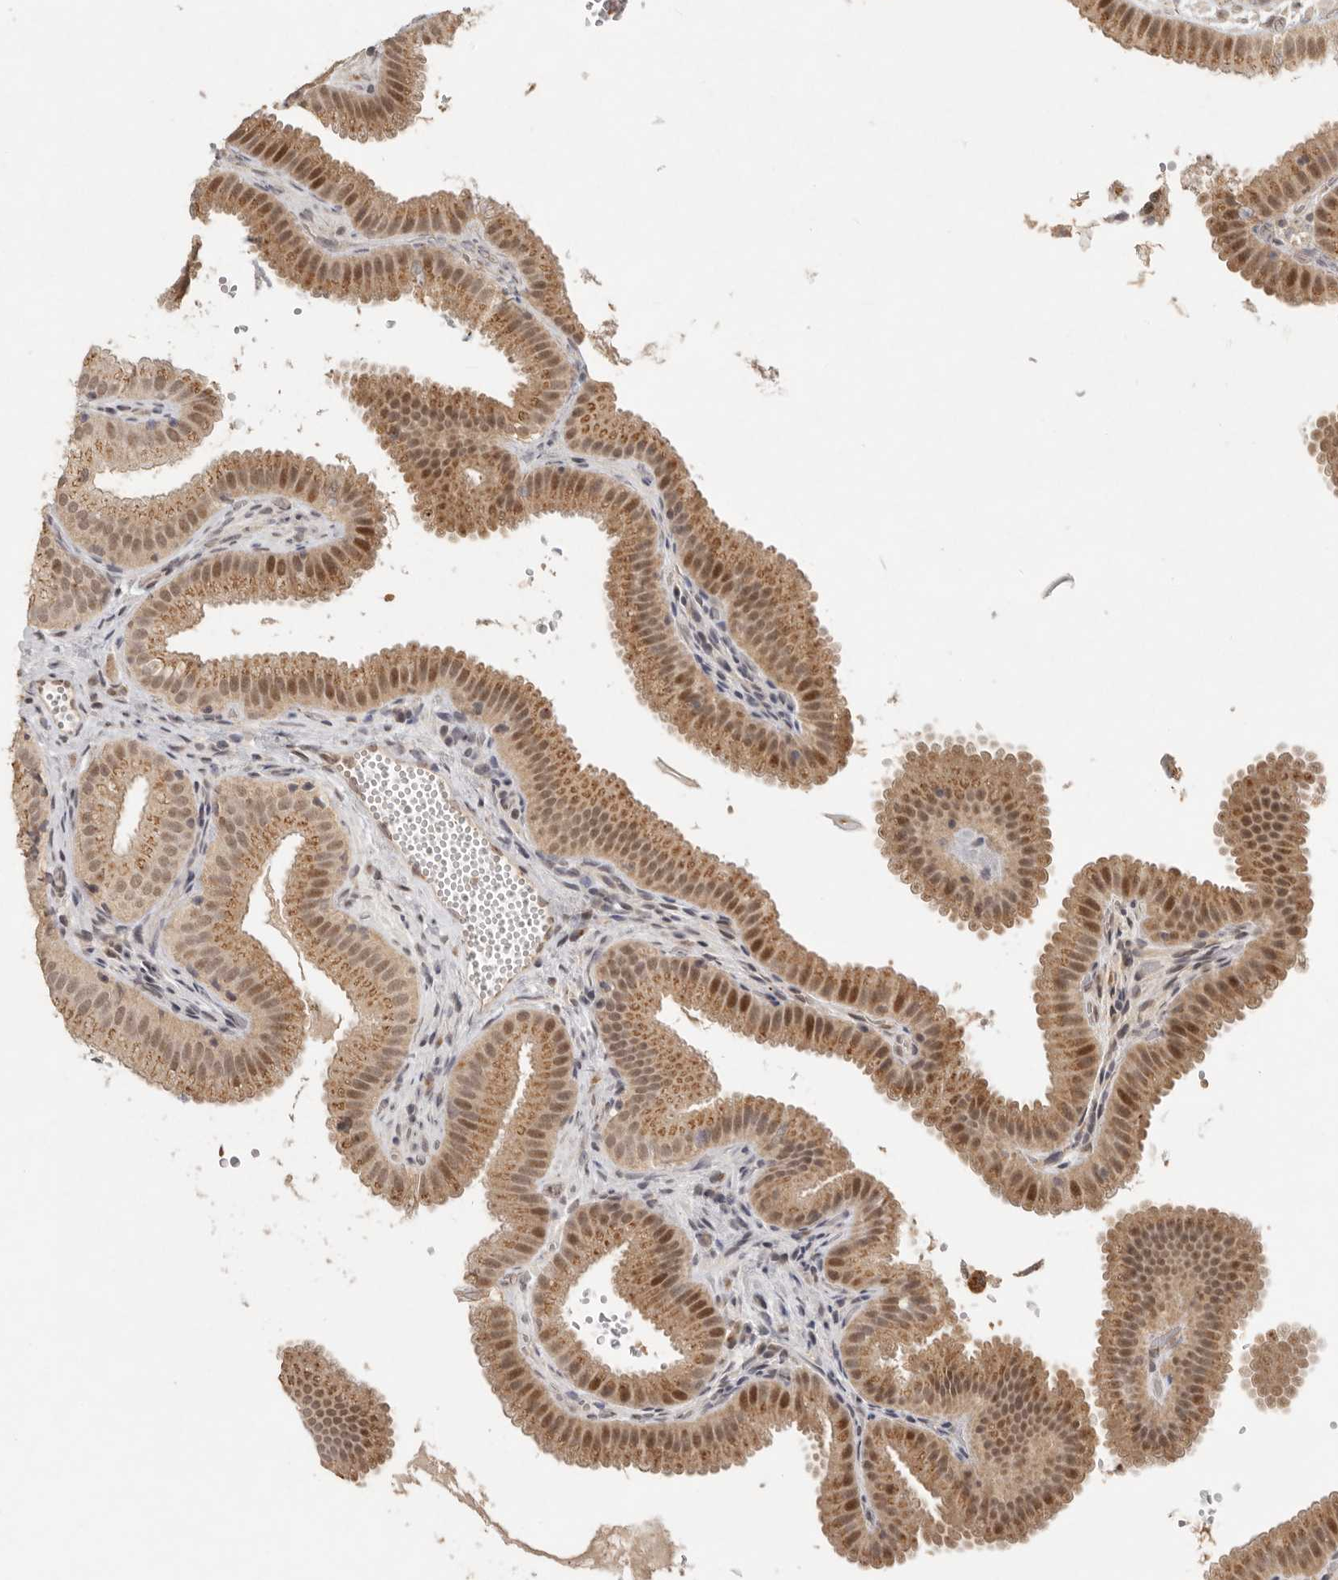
{"staining": {"intensity": "moderate", "quantity": ">75%", "location": "cytoplasmic/membranous,nuclear"}, "tissue": "gallbladder", "cell_type": "Glandular cells", "image_type": "normal", "snomed": [{"axis": "morphology", "description": "Normal tissue, NOS"}, {"axis": "topography", "description": "Gallbladder"}], "caption": "Immunohistochemistry (IHC) (DAB) staining of unremarkable gallbladder demonstrates moderate cytoplasmic/membranous,nuclear protein staining in approximately >75% of glandular cells. (Brightfield microscopy of DAB IHC at high magnification).", "gene": "LRRC75A", "patient": {"sex": "female", "age": 30}}